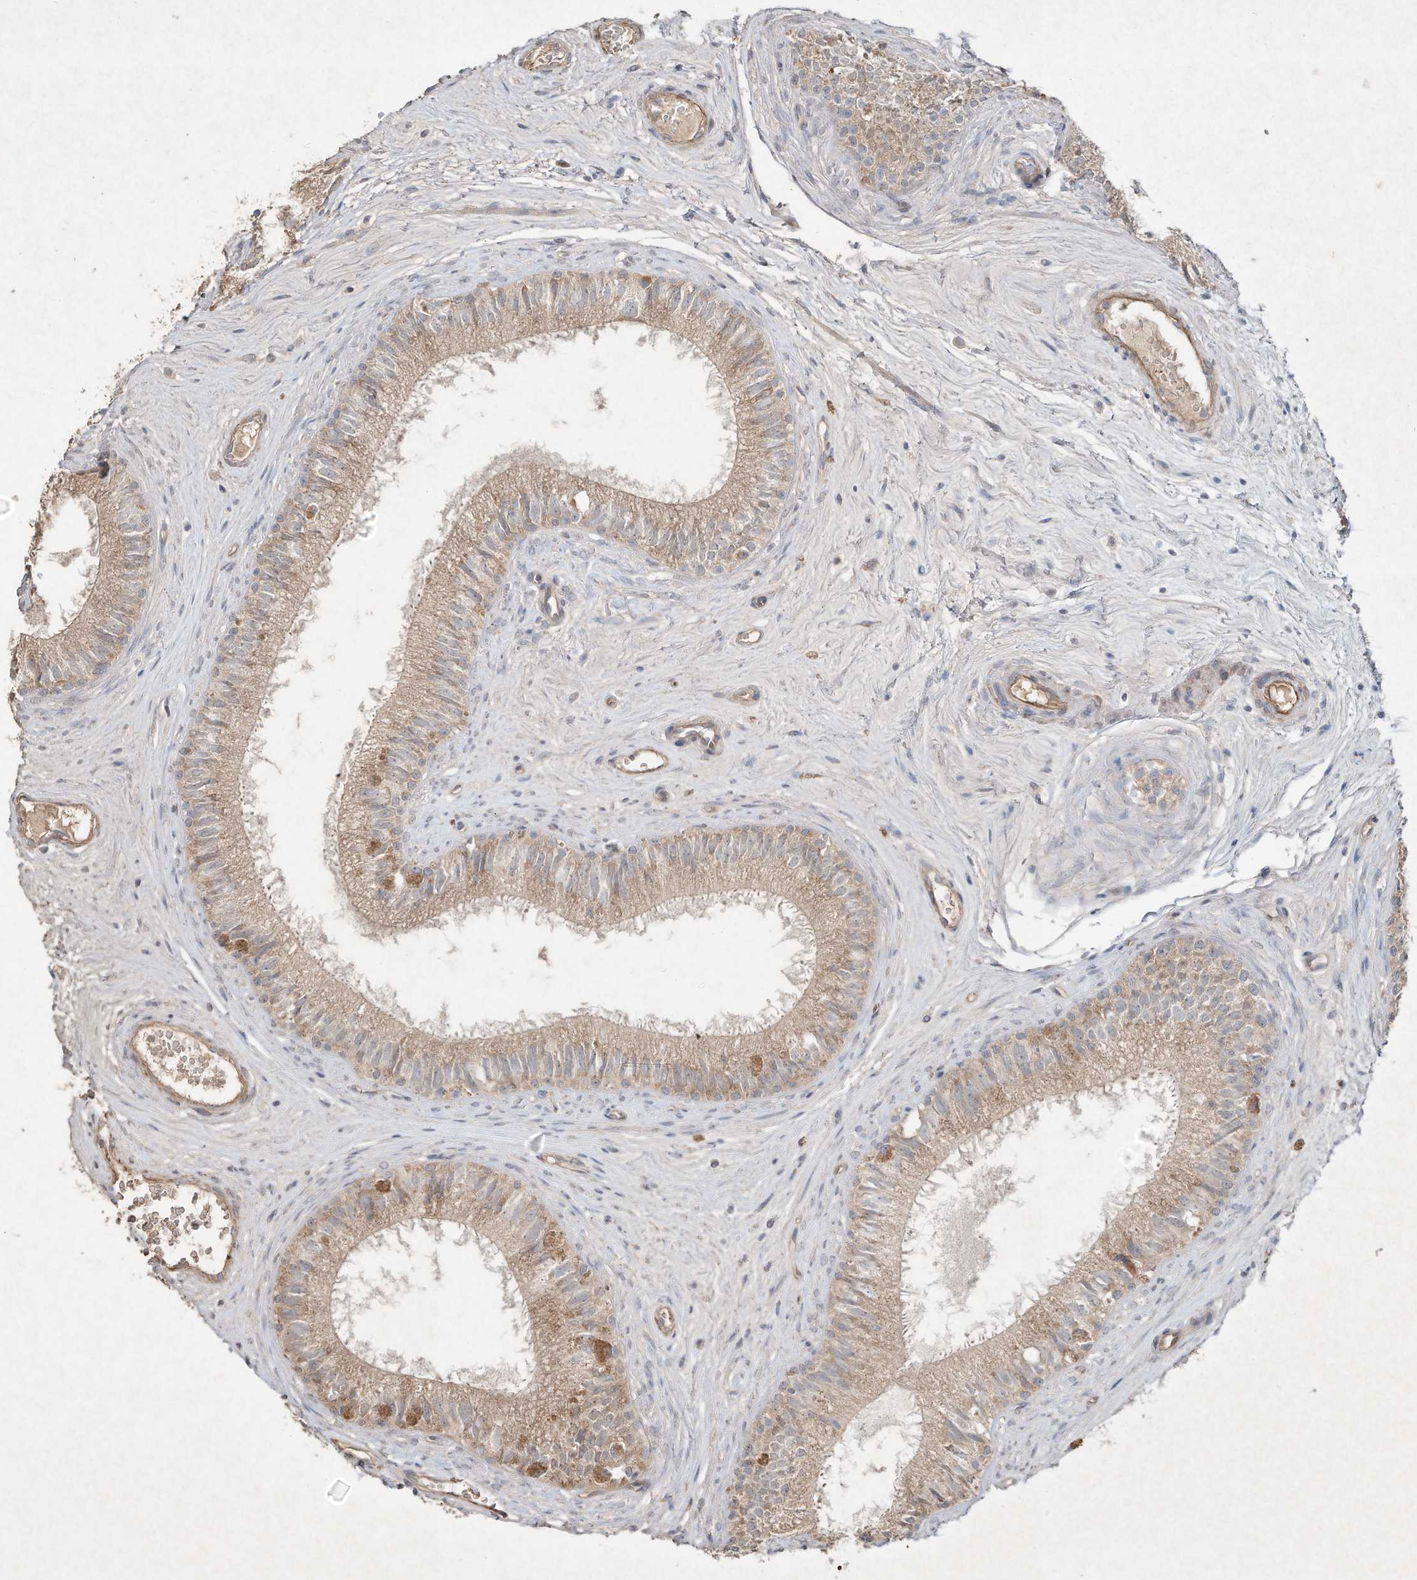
{"staining": {"intensity": "weak", "quantity": ">75%", "location": "cytoplasmic/membranous"}, "tissue": "epididymis", "cell_type": "Glandular cells", "image_type": "normal", "snomed": [{"axis": "morphology", "description": "Normal tissue, NOS"}, {"axis": "topography", "description": "Epididymis"}], "caption": "Protein staining displays weak cytoplasmic/membranous positivity in about >75% of glandular cells in benign epididymis.", "gene": "HTR5A", "patient": {"sex": "male", "age": 71}}